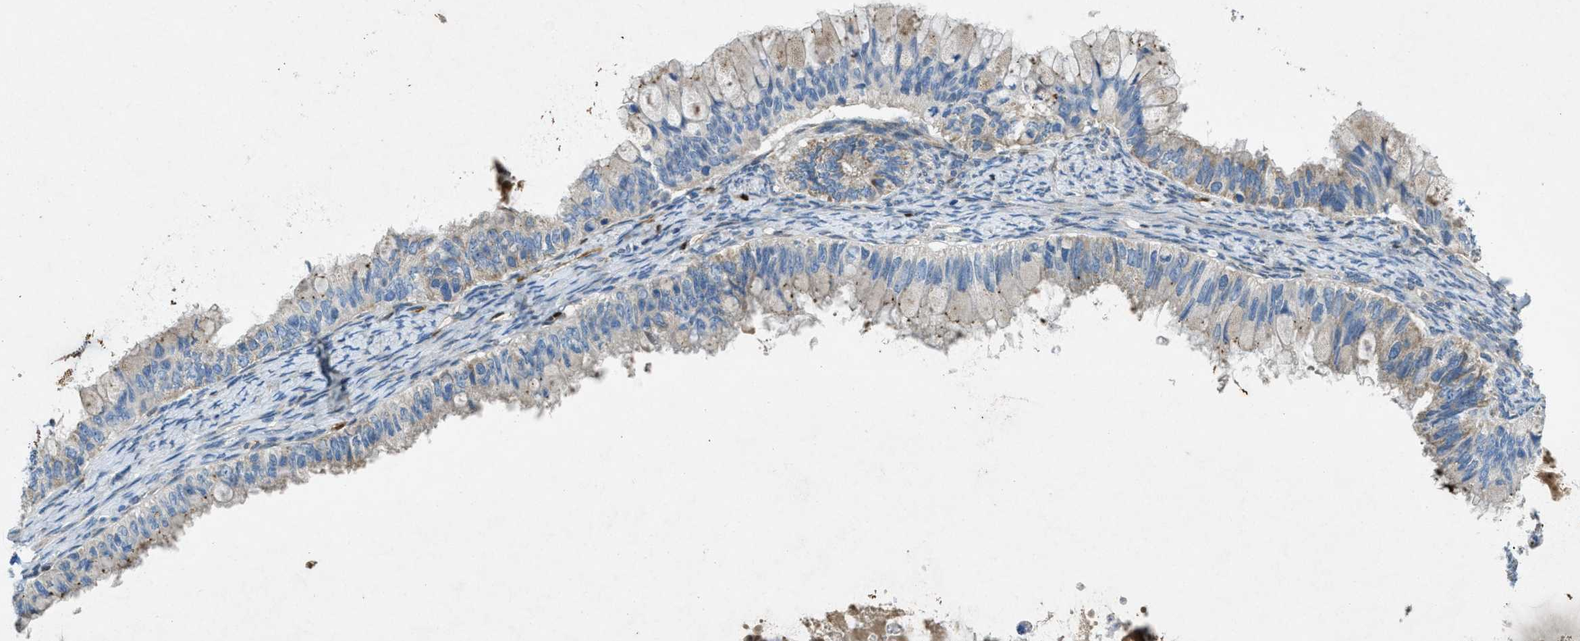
{"staining": {"intensity": "weak", "quantity": "<25%", "location": "cytoplasmic/membranous"}, "tissue": "ovarian cancer", "cell_type": "Tumor cells", "image_type": "cancer", "snomed": [{"axis": "morphology", "description": "Cystadenocarcinoma, mucinous, NOS"}, {"axis": "topography", "description": "Ovary"}], "caption": "Tumor cells show no significant expression in ovarian cancer.", "gene": "CYGB", "patient": {"sex": "female", "age": 80}}